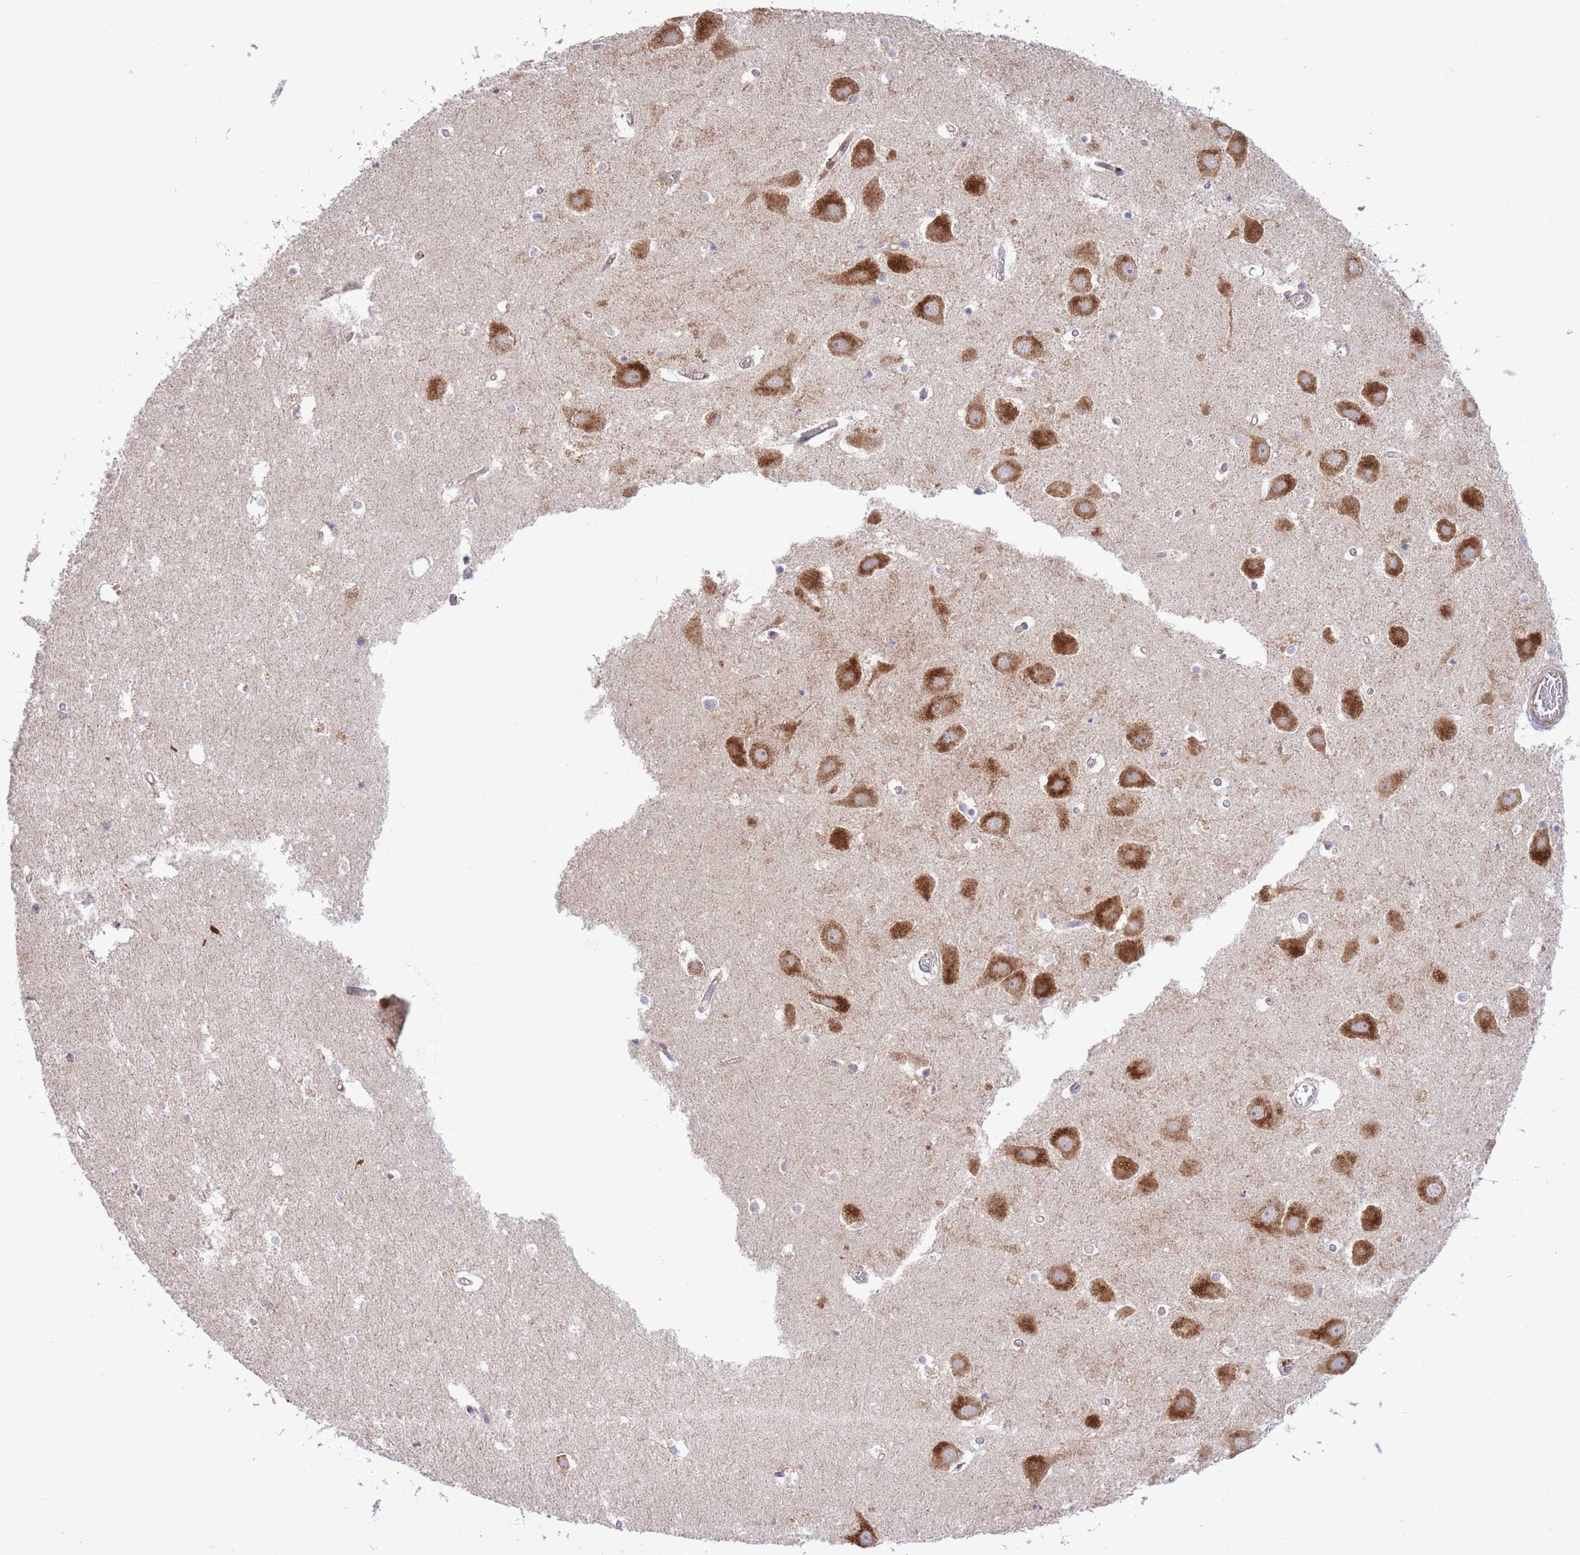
{"staining": {"intensity": "negative", "quantity": "none", "location": "none"}, "tissue": "hippocampus", "cell_type": "Glial cells", "image_type": "normal", "snomed": [{"axis": "morphology", "description": "Normal tissue, NOS"}, {"axis": "topography", "description": "Hippocampus"}], "caption": "A high-resolution micrograph shows immunohistochemistry (IHC) staining of benign hippocampus, which shows no significant staining in glial cells. The staining was performed using DAB to visualize the protein expression in brown, while the nuclei were stained in blue with hematoxylin (Magnification: 20x).", "gene": "ATP13A2", "patient": {"sex": "female", "age": 52}}